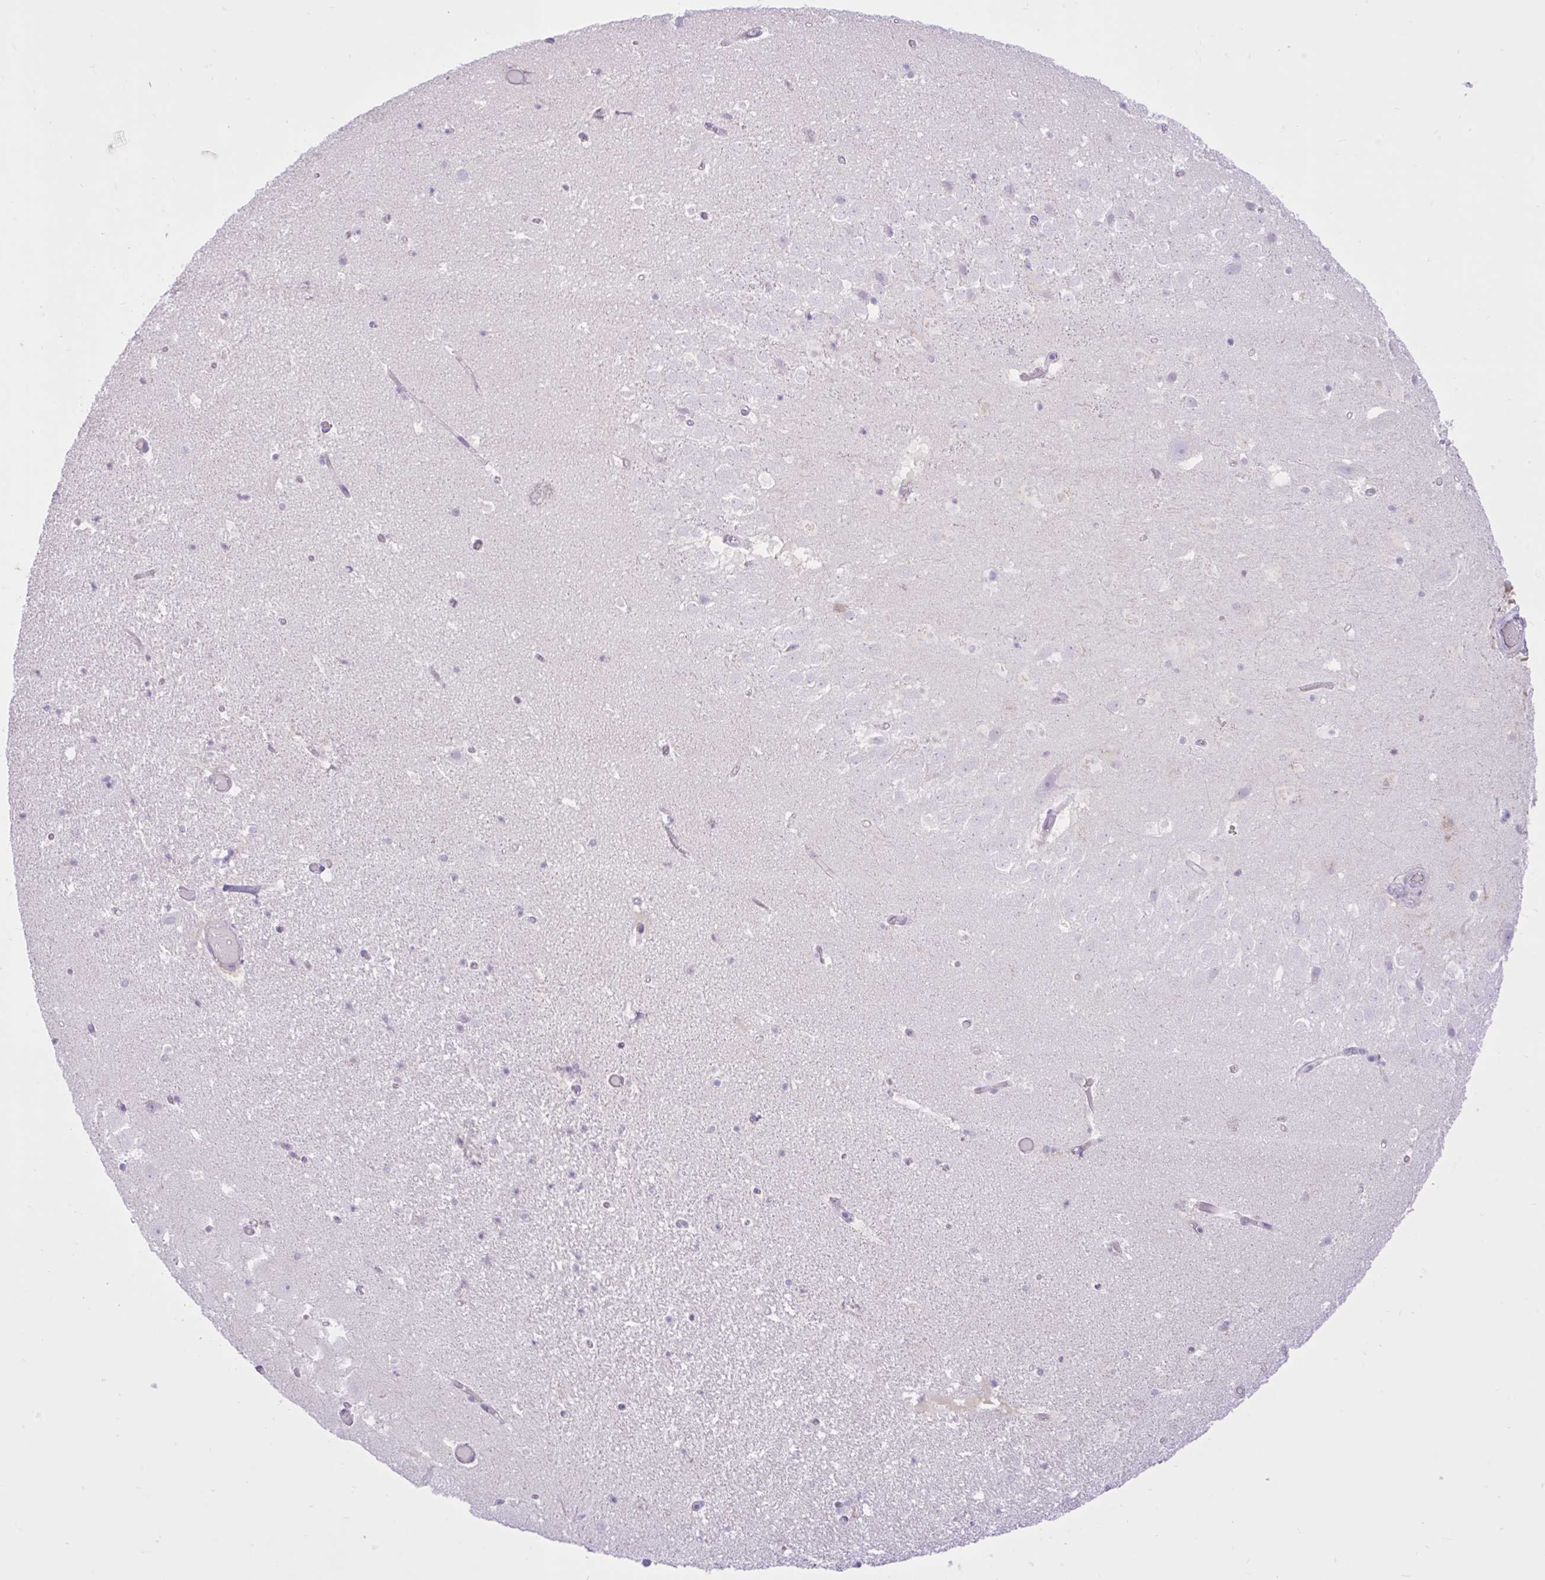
{"staining": {"intensity": "negative", "quantity": "none", "location": "none"}, "tissue": "hippocampus", "cell_type": "Glial cells", "image_type": "normal", "snomed": [{"axis": "morphology", "description": "Normal tissue, NOS"}, {"axis": "topography", "description": "Hippocampus"}], "caption": "The immunohistochemistry histopathology image has no significant staining in glial cells of hippocampus. The staining was performed using DAB to visualize the protein expression in brown, while the nuclei were stained in blue with hematoxylin (Magnification: 20x).", "gene": "ZNF101", "patient": {"sex": "female", "age": 42}}